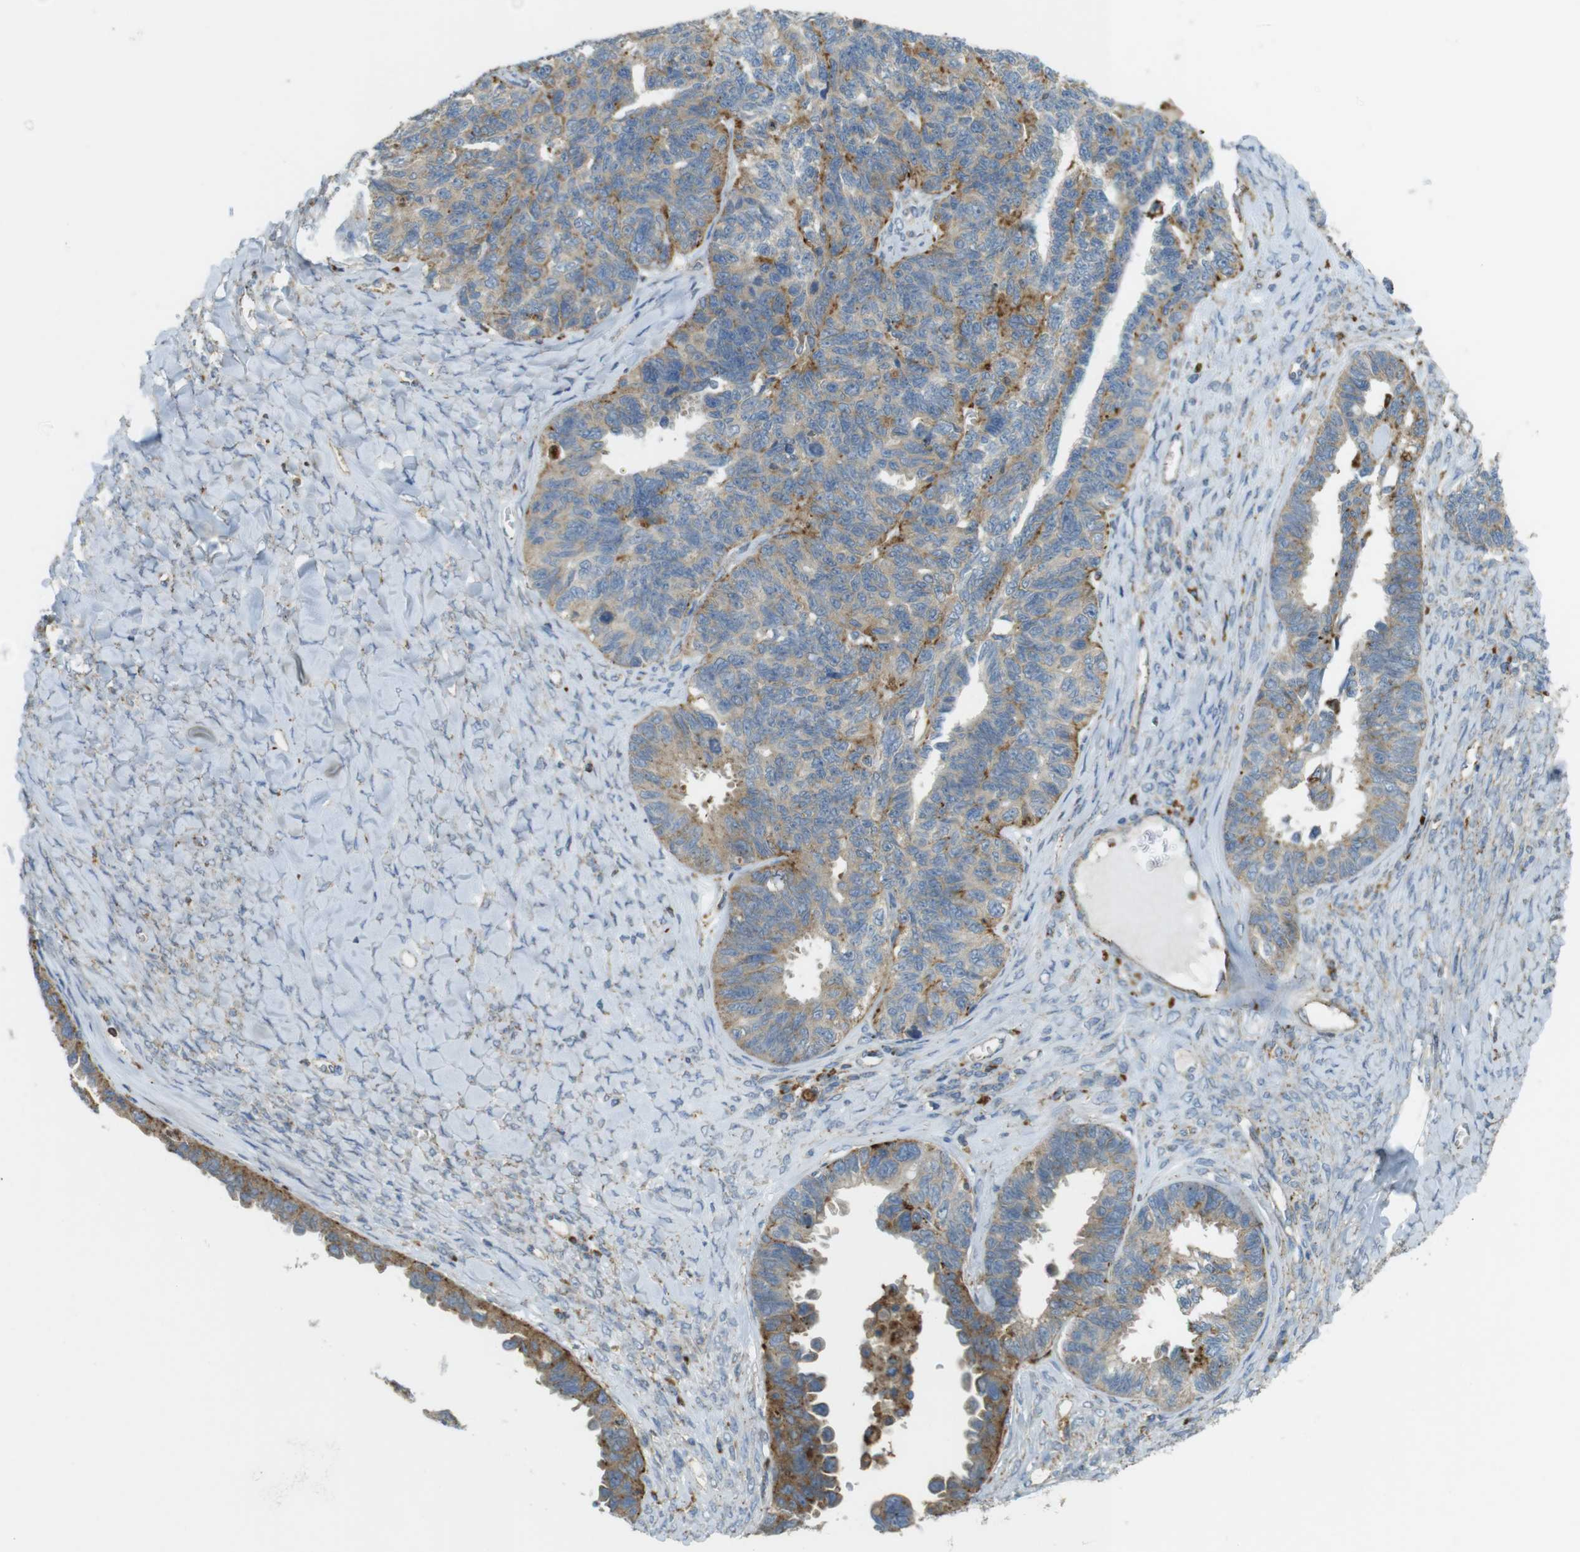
{"staining": {"intensity": "moderate", "quantity": ">75%", "location": "cytoplasmic/membranous"}, "tissue": "ovarian cancer", "cell_type": "Tumor cells", "image_type": "cancer", "snomed": [{"axis": "morphology", "description": "Cystadenocarcinoma, serous, NOS"}, {"axis": "topography", "description": "Ovary"}], "caption": "Immunohistochemistry photomicrograph of ovarian cancer (serous cystadenocarcinoma) stained for a protein (brown), which exhibits medium levels of moderate cytoplasmic/membranous expression in about >75% of tumor cells.", "gene": "LAMP1", "patient": {"sex": "female", "age": 79}}